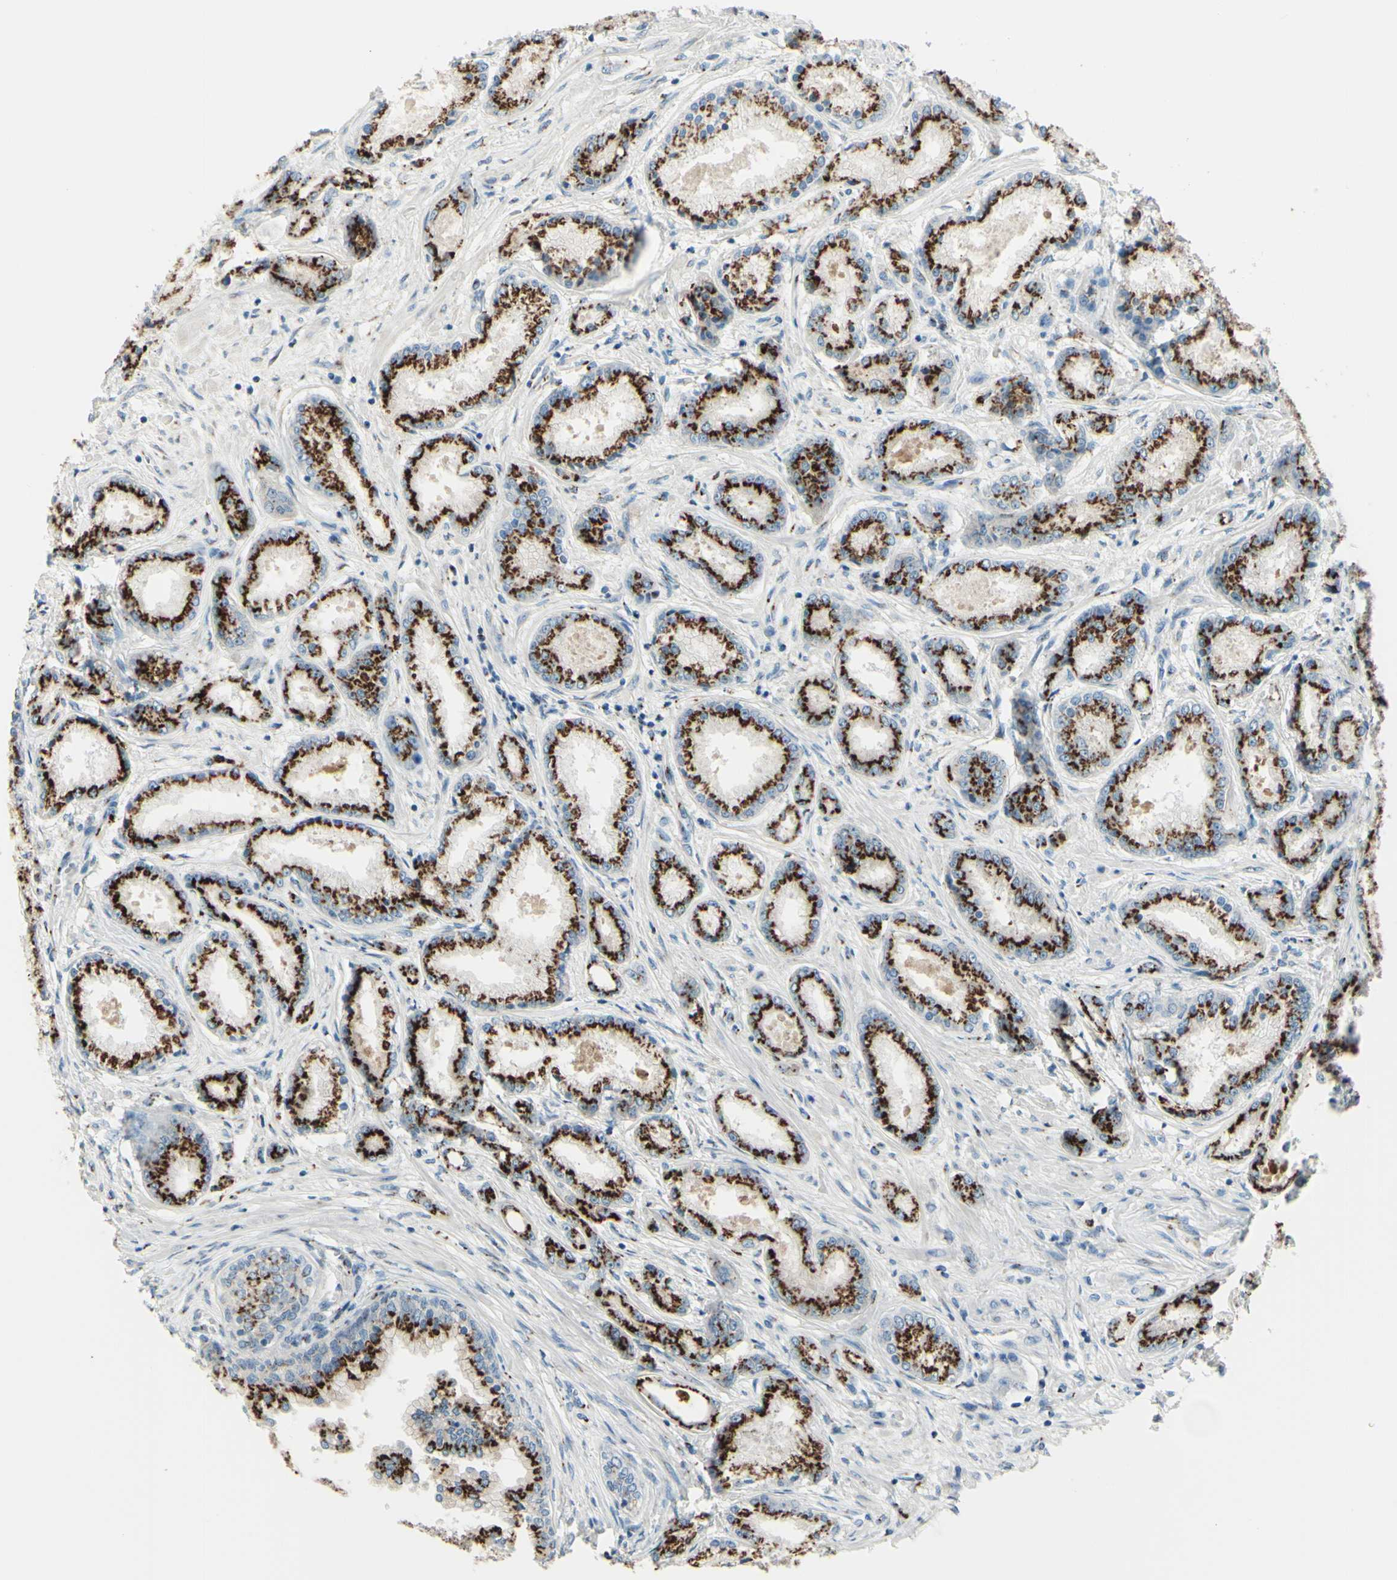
{"staining": {"intensity": "strong", "quantity": ">75%", "location": "cytoplasmic/membranous"}, "tissue": "prostate cancer", "cell_type": "Tumor cells", "image_type": "cancer", "snomed": [{"axis": "morphology", "description": "Adenocarcinoma, High grade"}, {"axis": "topography", "description": "Prostate"}], "caption": "Strong cytoplasmic/membranous protein expression is seen in about >75% of tumor cells in prostate cancer (high-grade adenocarcinoma).", "gene": "B4GALT1", "patient": {"sex": "male", "age": 59}}